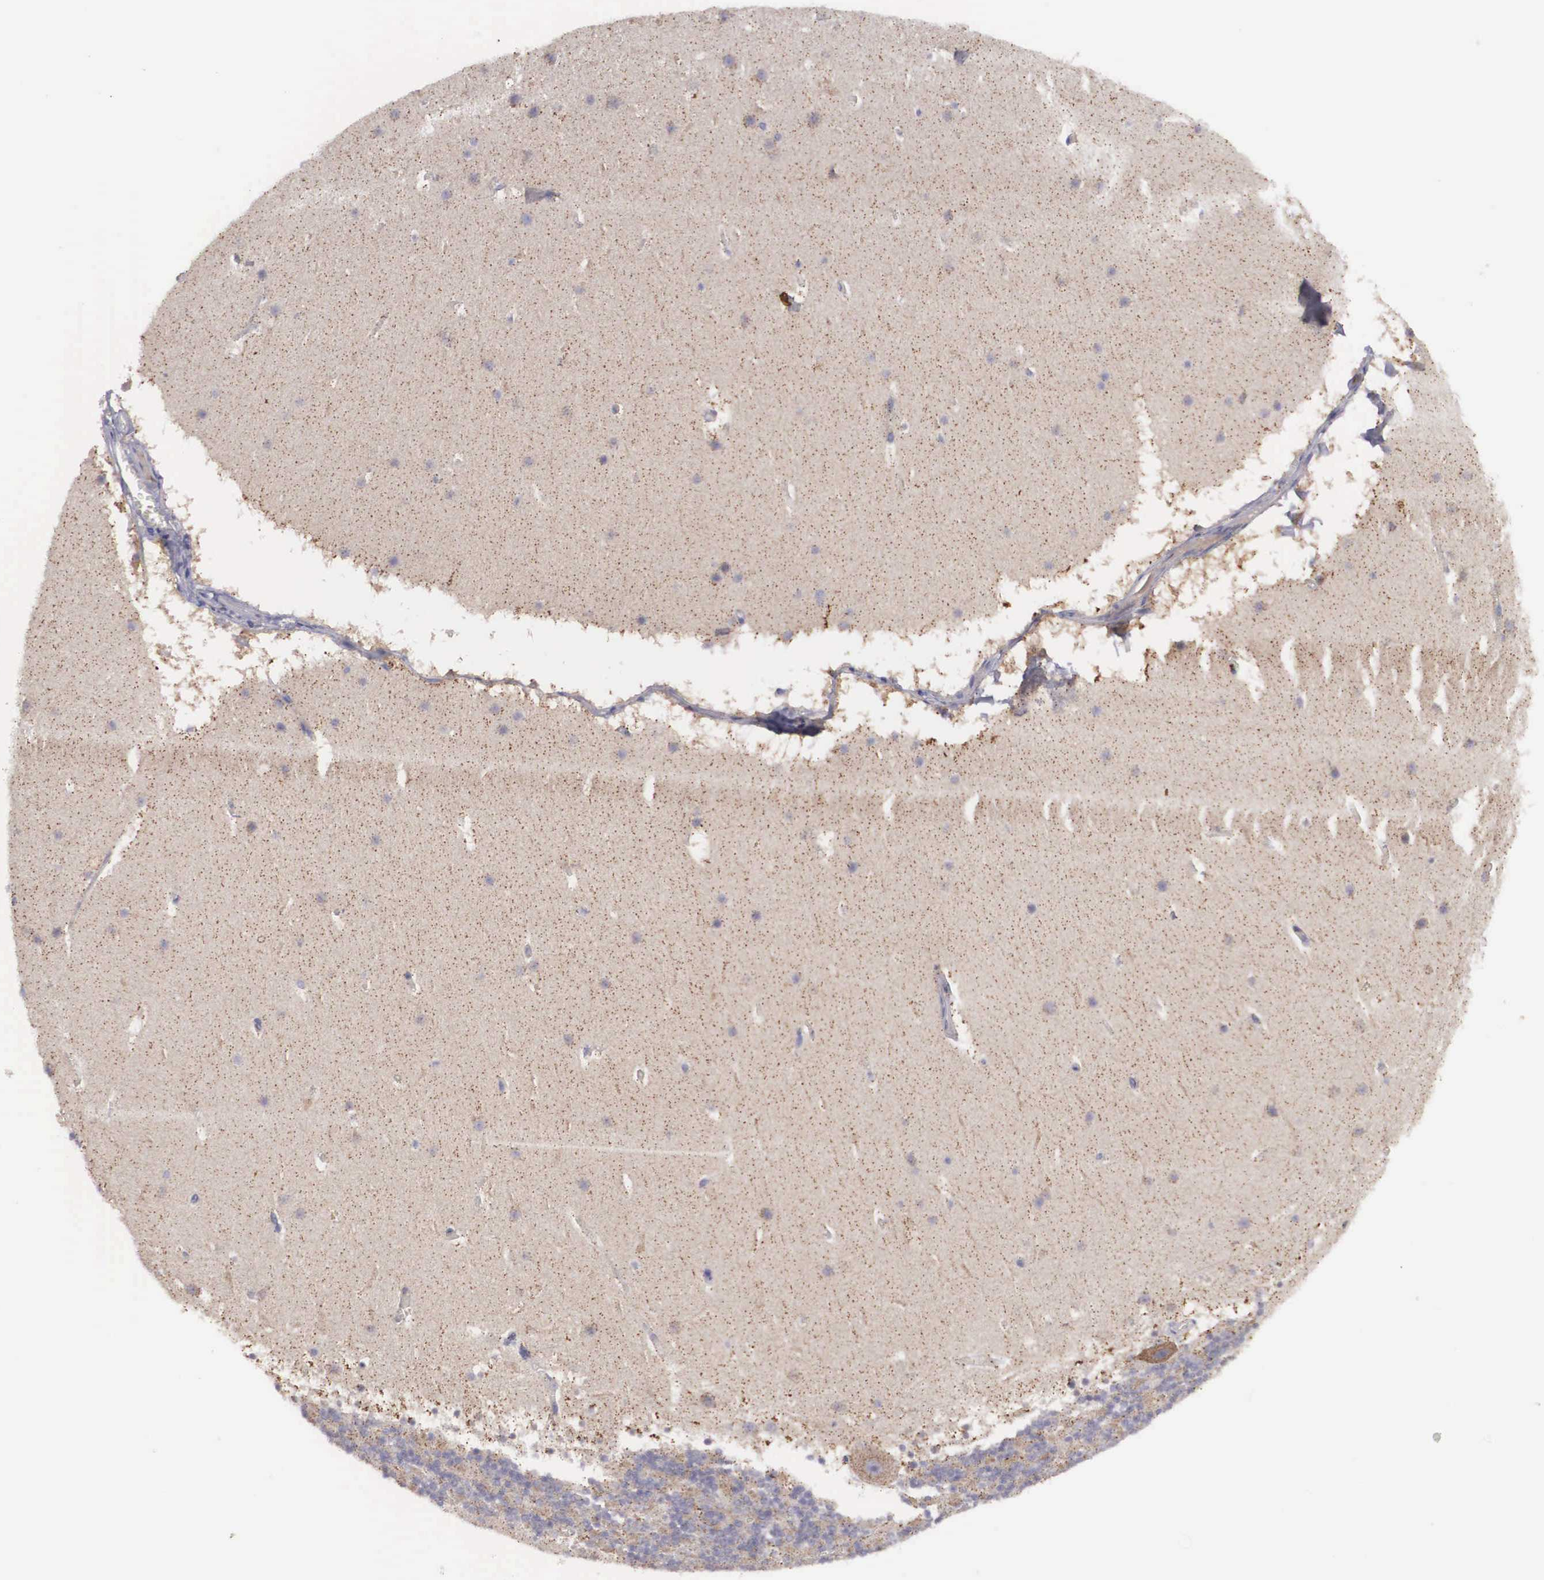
{"staining": {"intensity": "strong", "quantity": "25%-75%", "location": "cytoplasmic/membranous"}, "tissue": "cerebellum", "cell_type": "Cells in granular layer", "image_type": "normal", "snomed": [{"axis": "morphology", "description": "Normal tissue, NOS"}, {"axis": "topography", "description": "Cerebellum"}], "caption": "About 25%-75% of cells in granular layer in unremarkable human cerebellum exhibit strong cytoplasmic/membranous protein expression as visualized by brown immunohistochemical staining.", "gene": "NREP", "patient": {"sex": "male", "age": 45}}